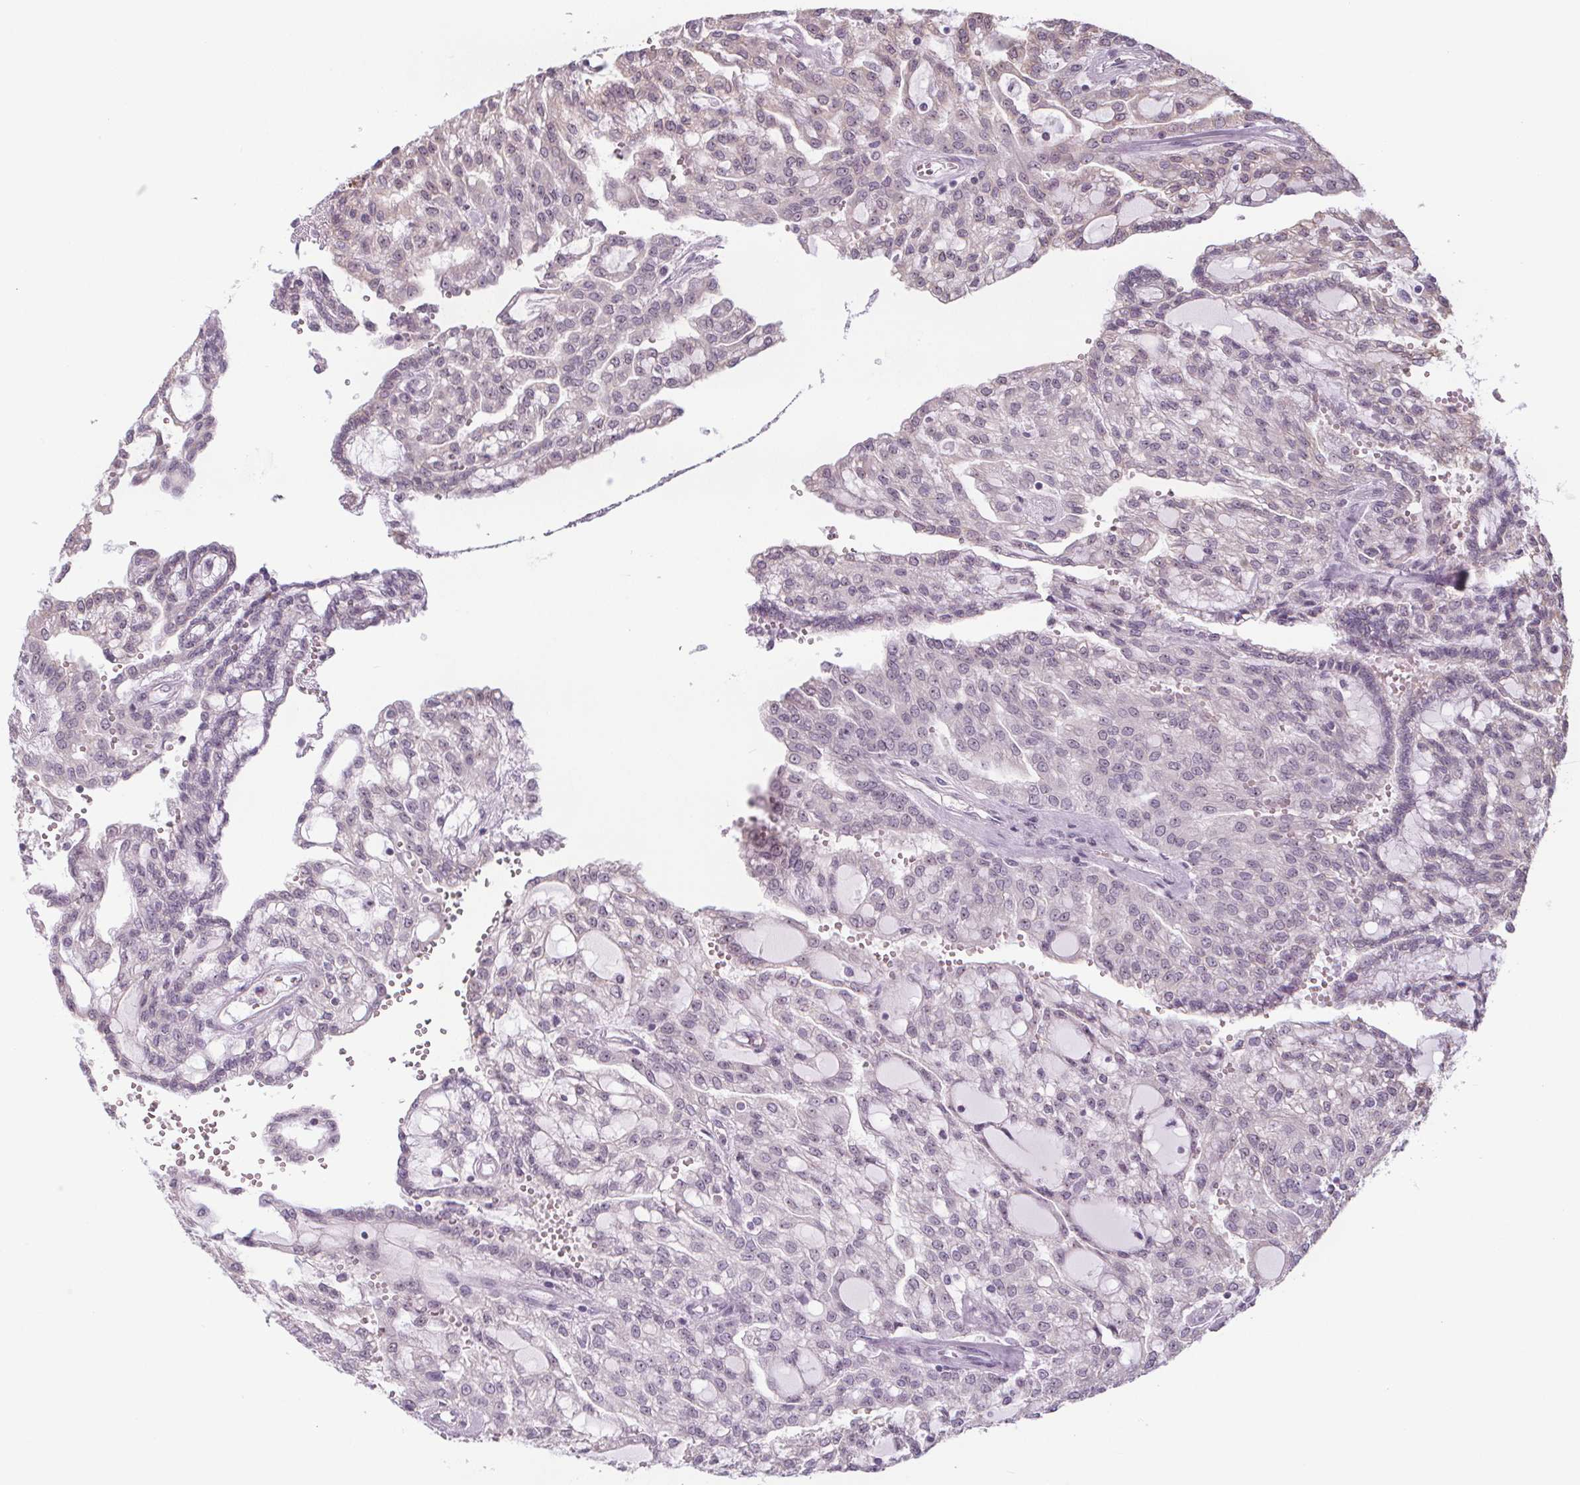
{"staining": {"intensity": "weak", "quantity": "<25%", "location": "nuclear"}, "tissue": "renal cancer", "cell_type": "Tumor cells", "image_type": "cancer", "snomed": [{"axis": "morphology", "description": "Adenocarcinoma, NOS"}, {"axis": "topography", "description": "Kidney"}], "caption": "The image demonstrates no staining of tumor cells in adenocarcinoma (renal). (DAB IHC with hematoxylin counter stain).", "gene": "NOLC1", "patient": {"sex": "male", "age": 63}}